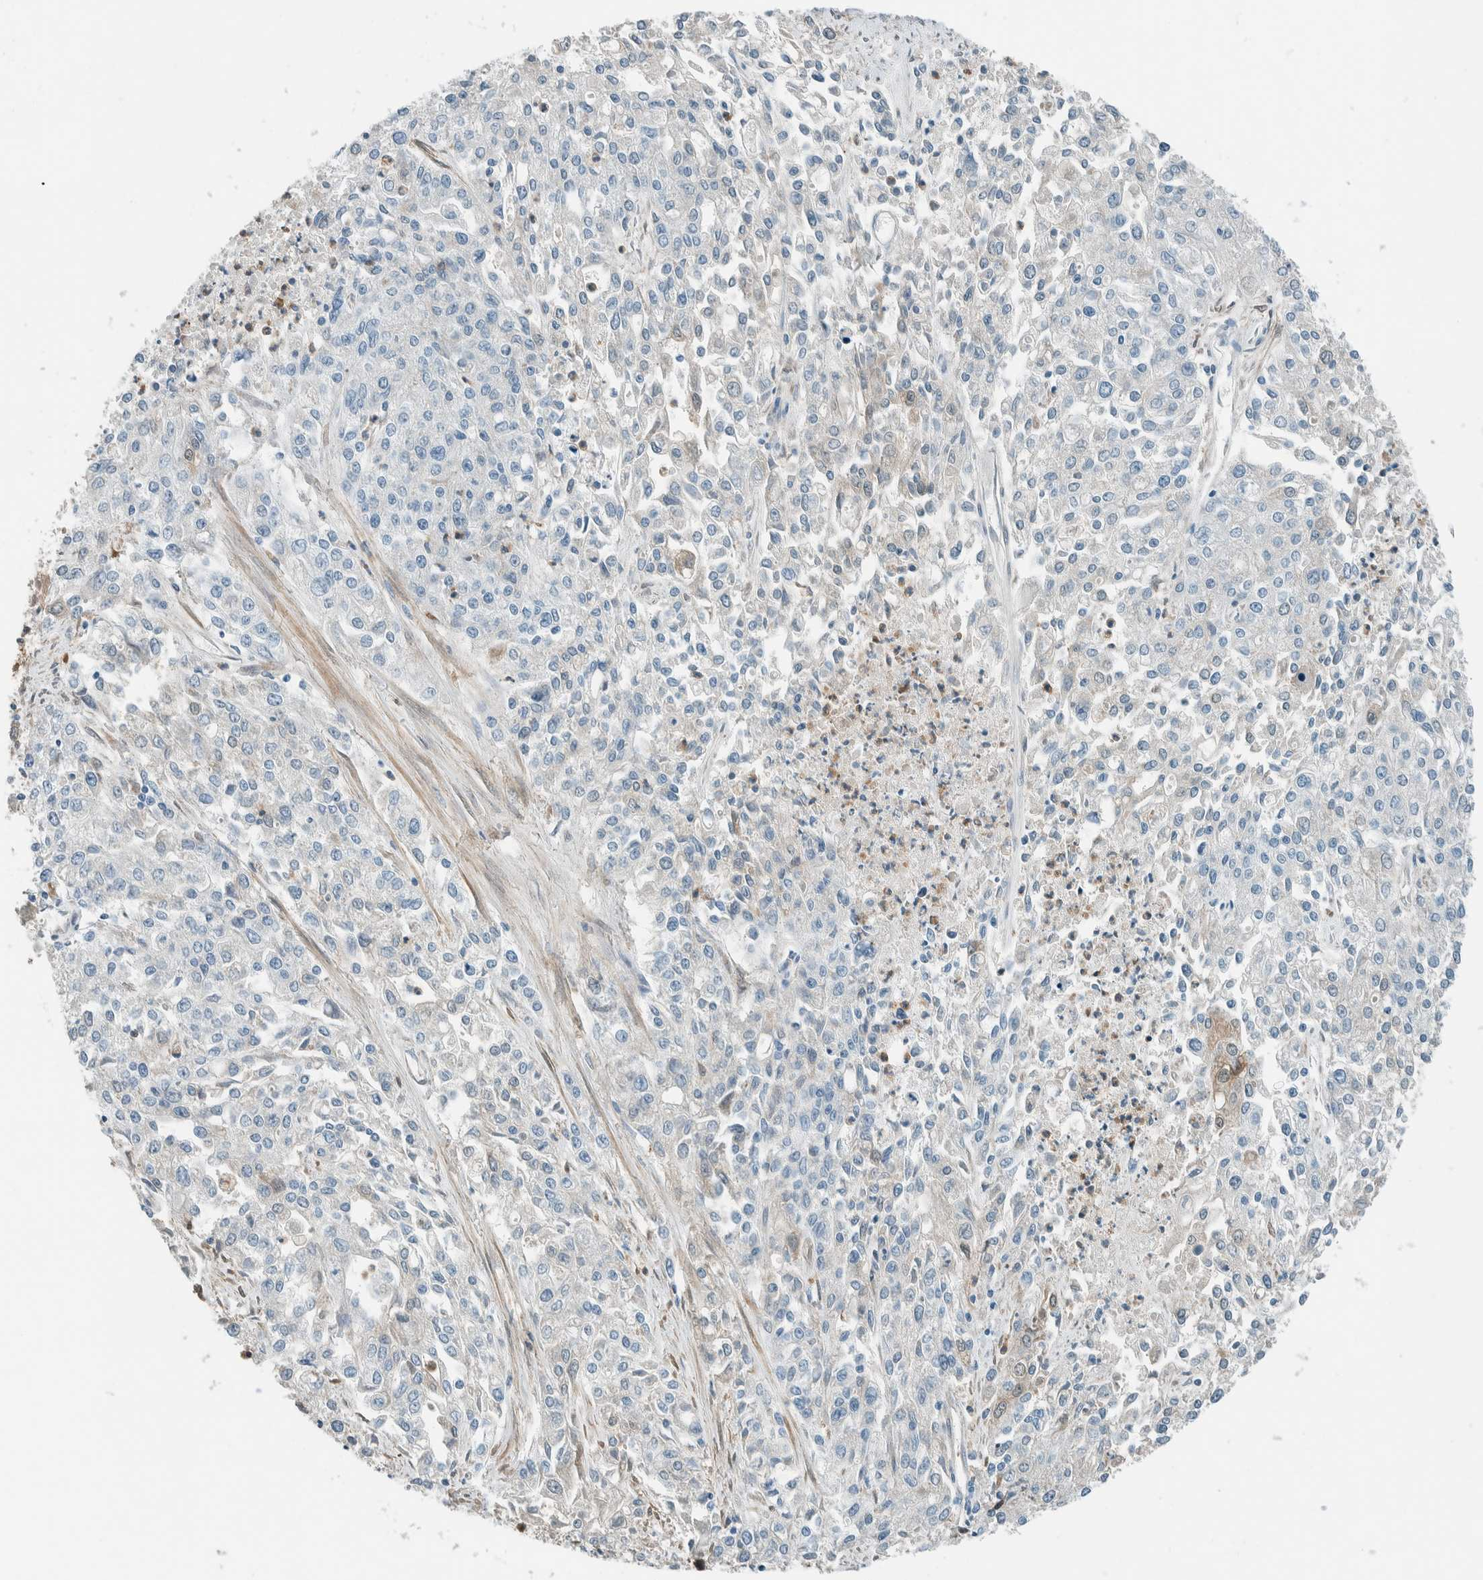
{"staining": {"intensity": "negative", "quantity": "none", "location": "none"}, "tissue": "endometrial cancer", "cell_type": "Tumor cells", "image_type": "cancer", "snomed": [{"axis": "morphology", "description": "Adenocarcinoma, NOS"}, {"axis": "topography", "description": "Endometrium"}], "caption": "Immunohistochemical staining of endometrial adenocarcinoma exhibits no significant positivity in tumor cells. (Brightfield microscopy of DAB (3,3'-diaminobenzidine) immunohistochemistry (IHC) at high magnification).", "gene": "NXN", "patient": {"sex": "female", "age": 49}}